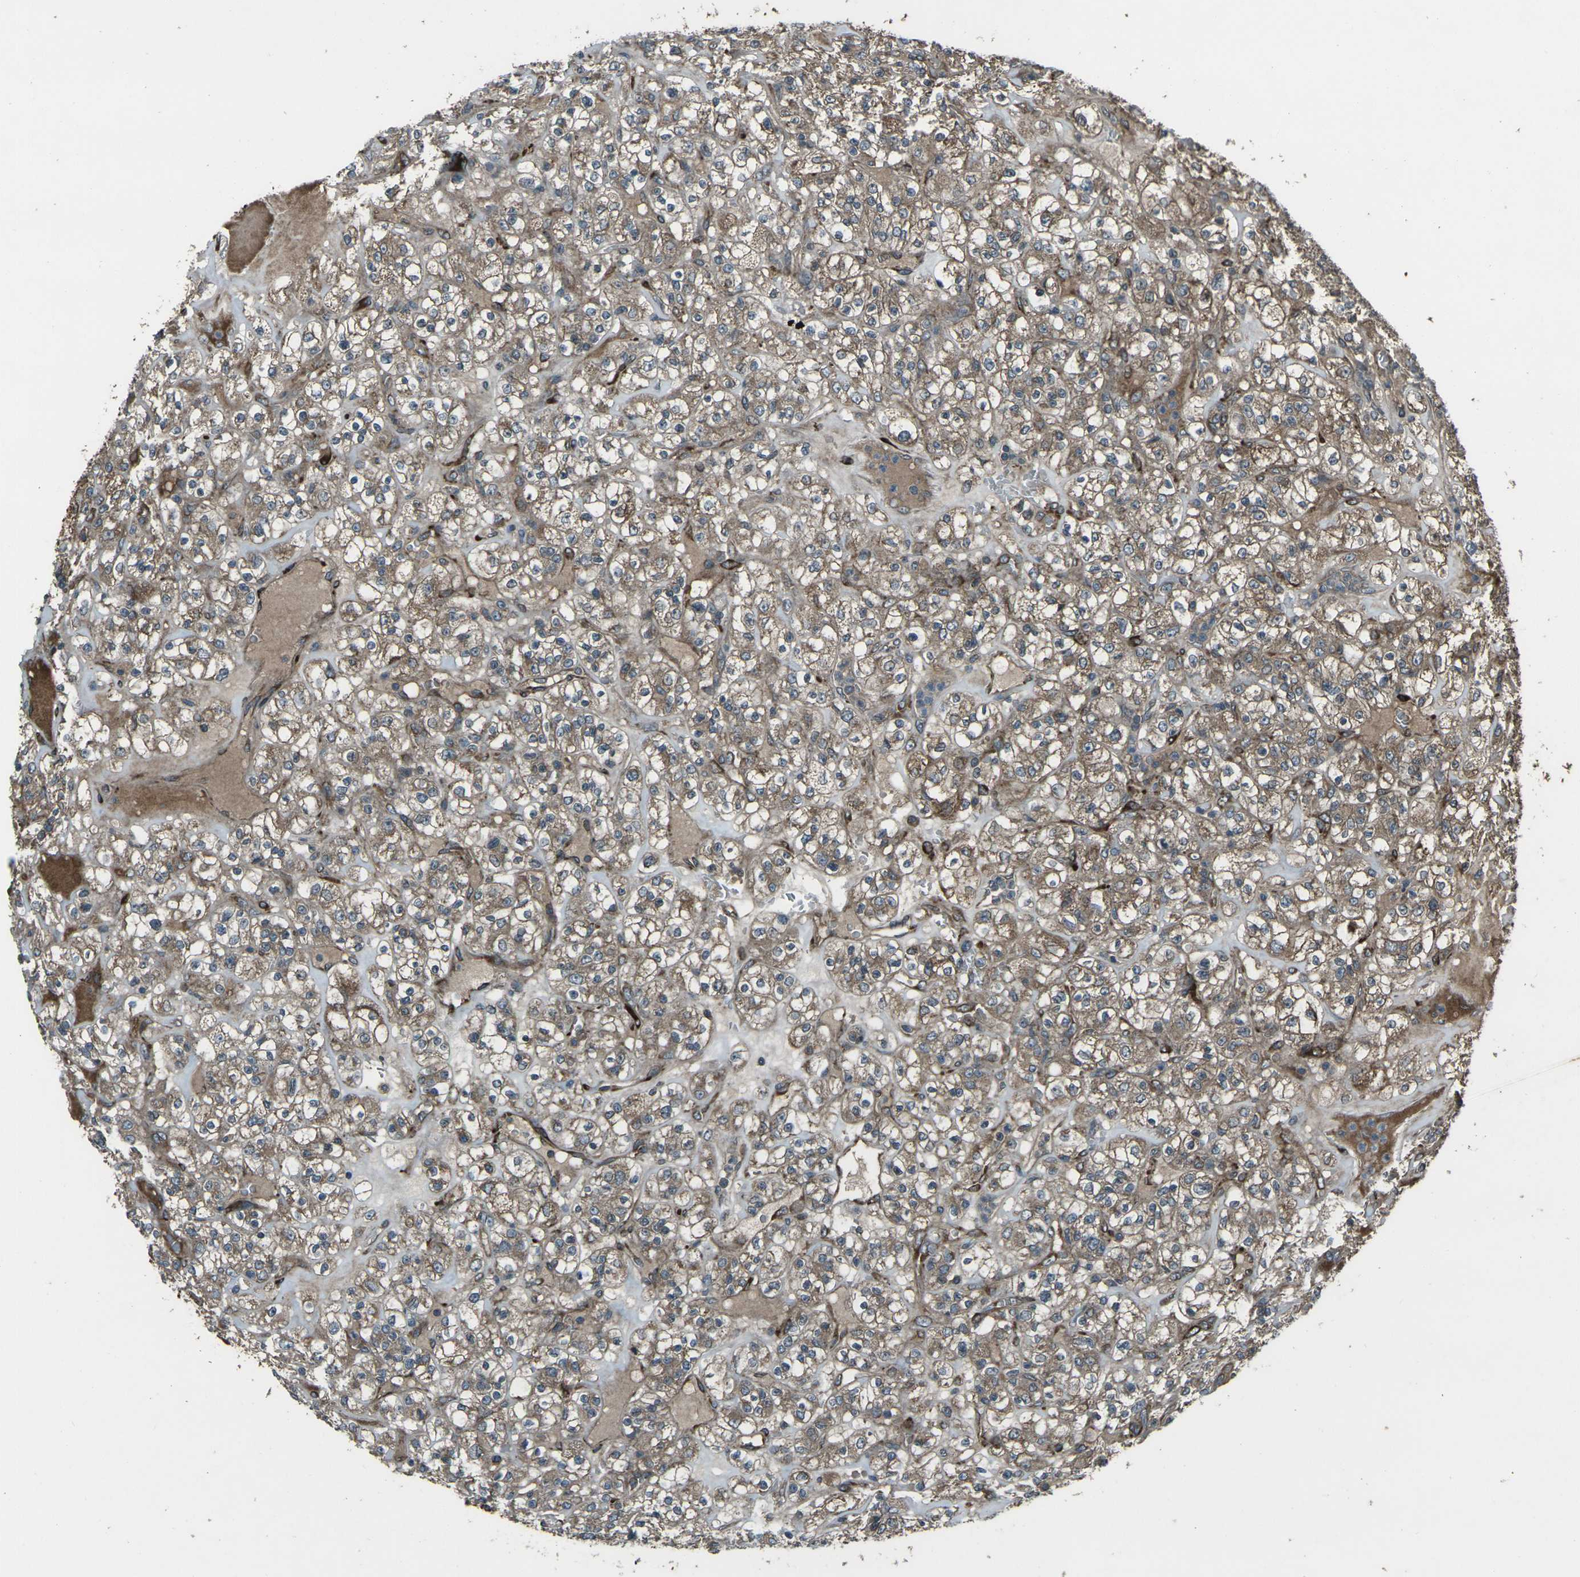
{"staining": {"intensity": "moderate", "quantity": ">75%", "location": "cytoplasmic/membranous"}, "tissue": "renal cancer", "cell_type": "Tumor cells", "image_type": "cancer", "snomed": [{"axis": "morphology", "description": "Normal tissue, NOS"}, {"axis": "morphology", "description": "Adenocarcinoma, NOS"}, {"axis": "topography", "description": "Kidney"}], "caption": "This micrograph displays immunohistochemistry (IHC) staining of renal cancer (adenocarcinoma), with medium moderate cytoplasmic/membranous staining in approximately >75% of tumor cells.", "gene": "LSMEM1", "patient": {"sex": "female", "age": 72}}